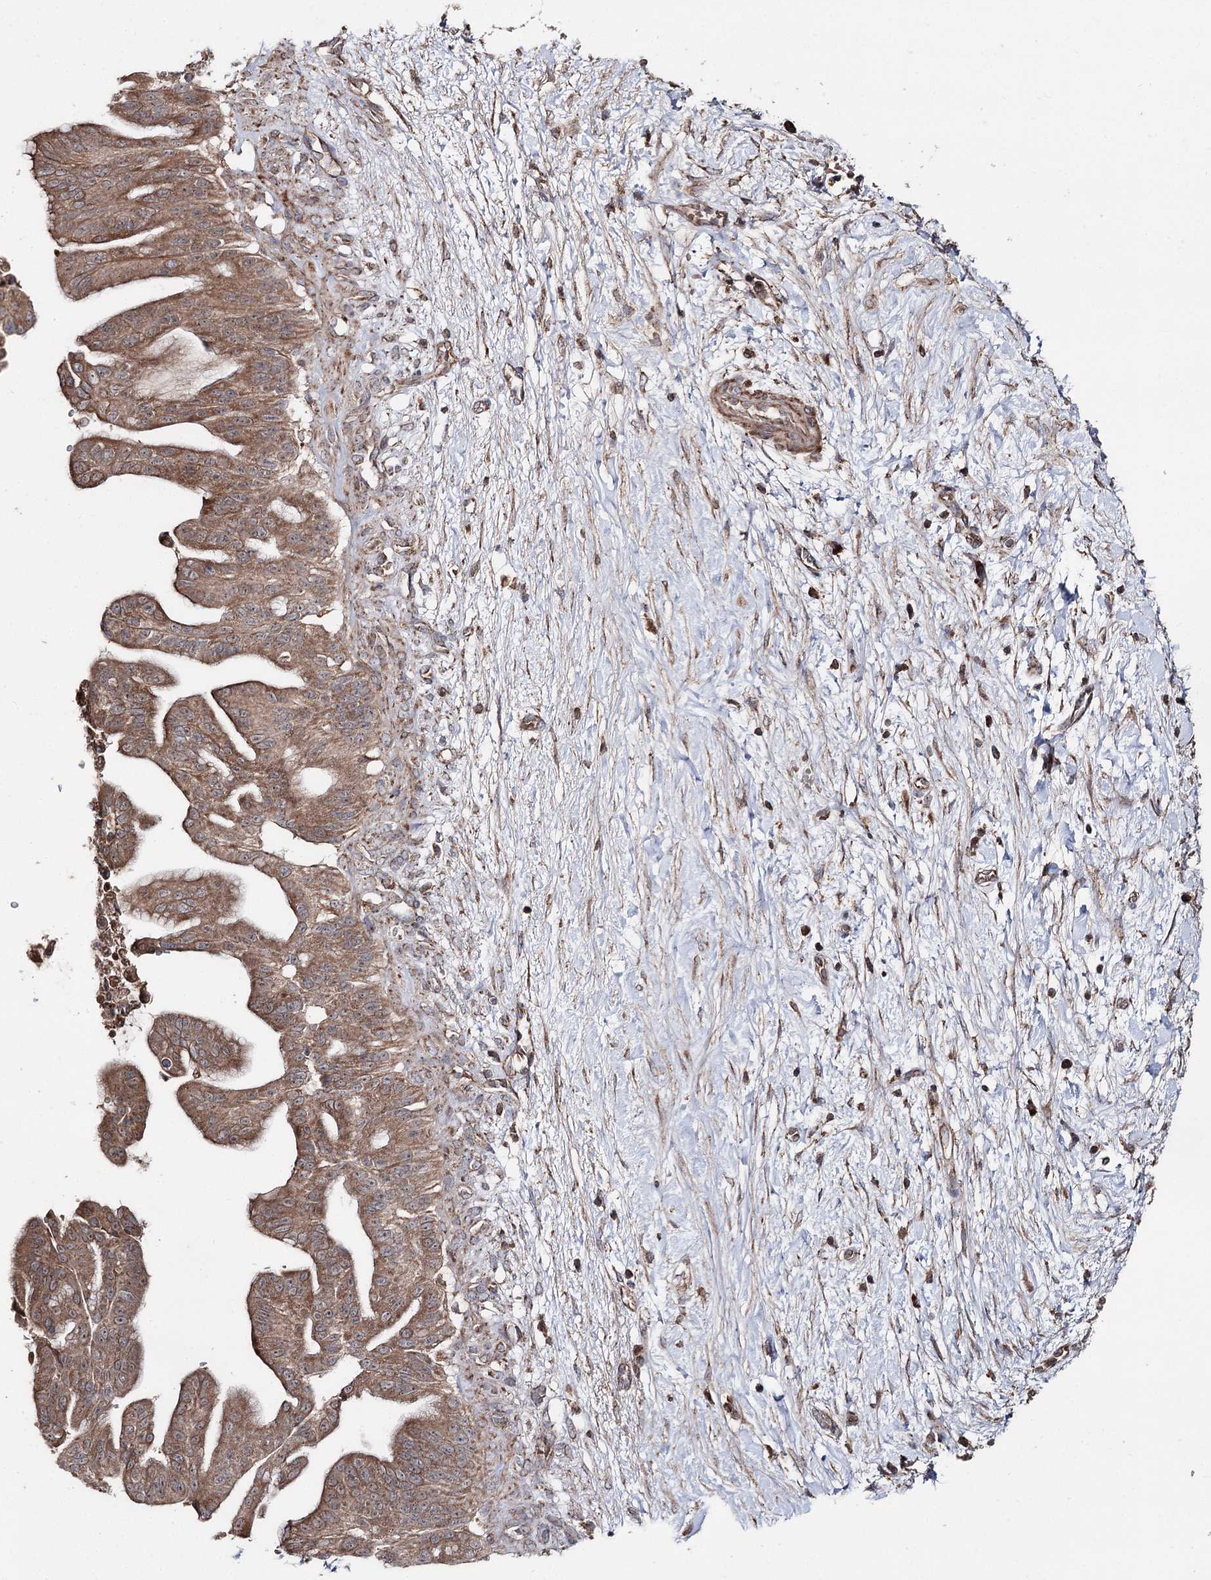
{"staining": {"intensity": "moderate", "quantity": ">75%", "location": "cytoplasmic/membranous"}, "tissue": "pancreatic cancer", "cell_type": "Tumor cells", "image_type": "cancer", "snomed": [{"axis": "morphology", "description": "Adenocarcinoma, NOS"}, {"axis": "topography", "description": "Pancreas"}], "caption": "Pancreatic cancer stained with a brown dye exhibits moderate cytoplasmic/membranous positive staining in about >75% of tumor cells.", "gene": "MINDY3", "patient": {"sex": "male", "age": 68}}